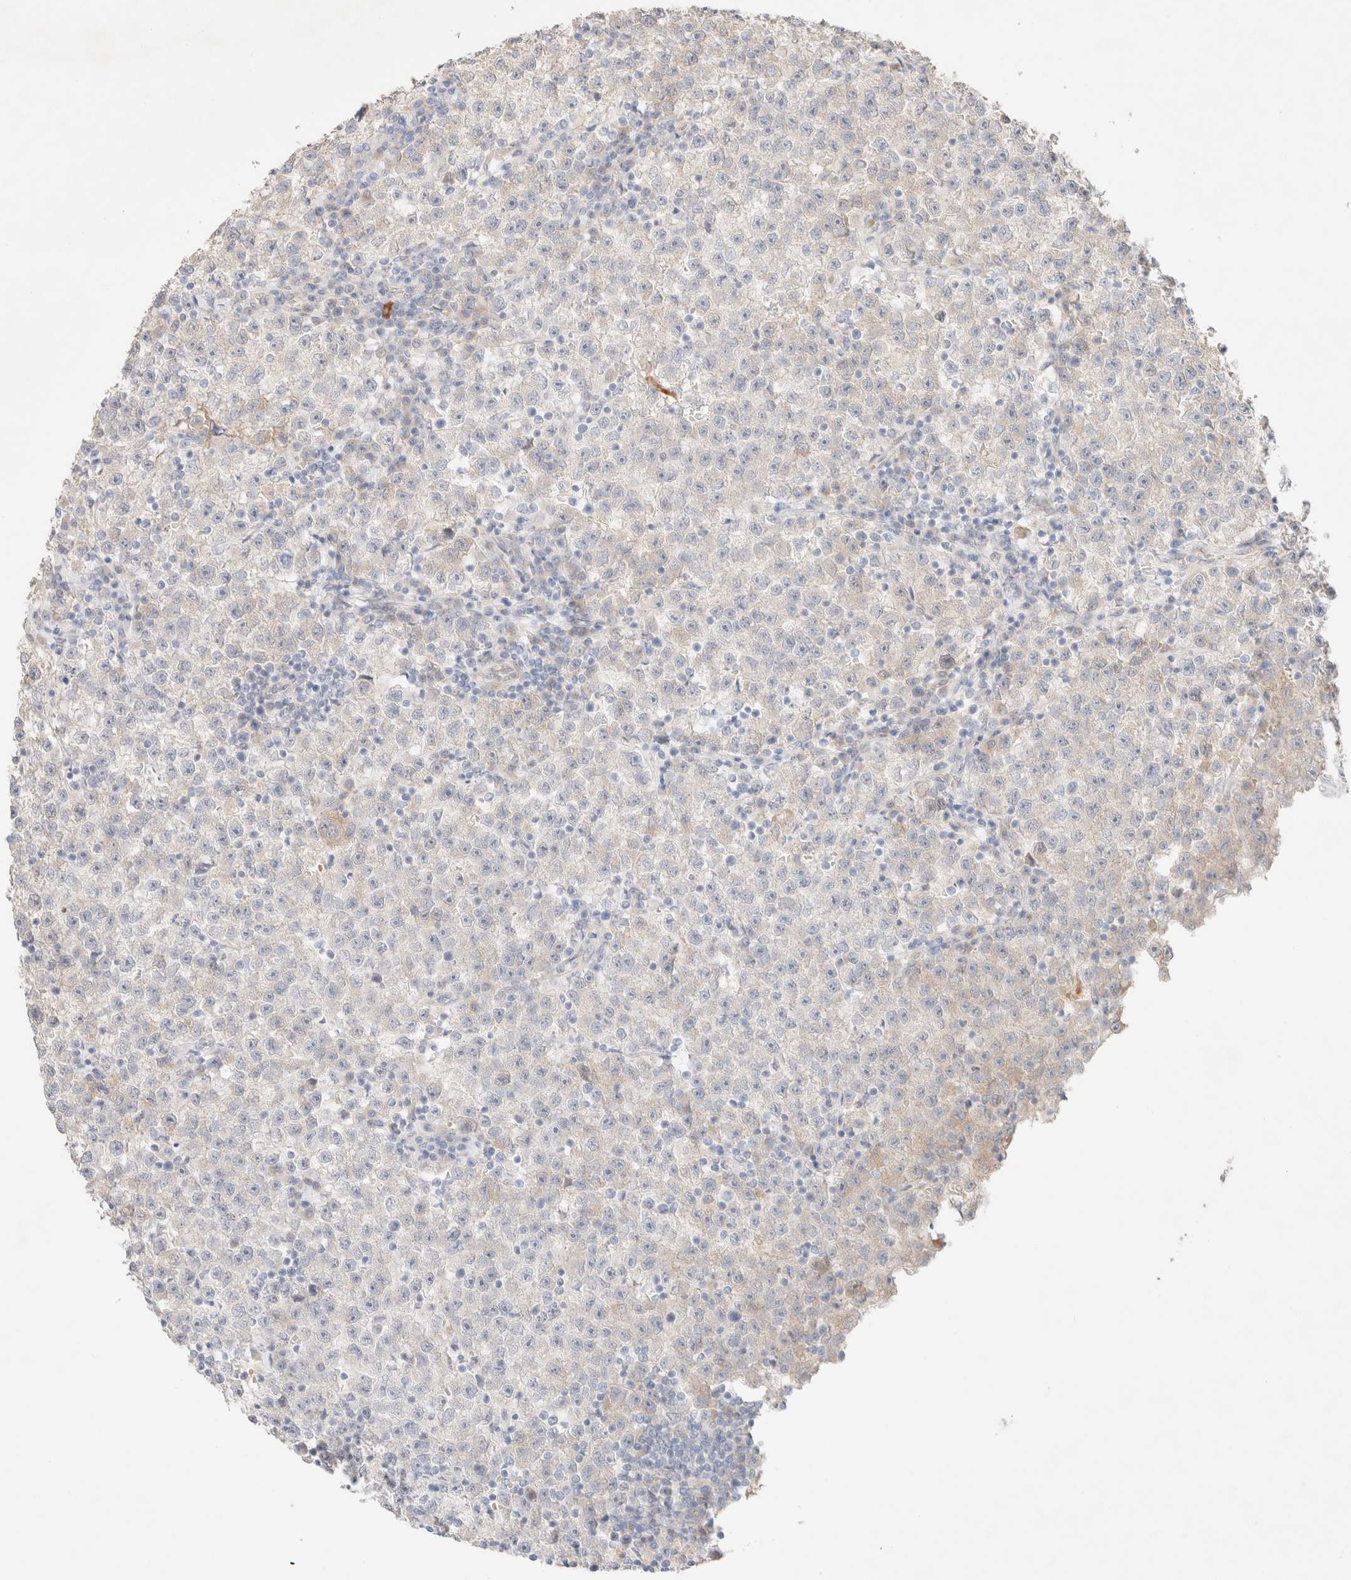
{"staining": {"intensity": "moderate", "quantity": "<25%", "location": "cytoplasmic/membranous"}, "tissue": "testis cancer", "cell_type": "Tumor cells", "image_type": "cancer", "snomed": [{"axis": "morphology", "description": "Seminoma, NOS"}, {"axis": "topography", "description": "Testis"}], "caption": "This image exhibits immunohistochemistry staining of seminoma (testis), with low moderate cytoplasmic/membranous staining in approximately <25% of tumor cells.", "gene": "CSNK1E", "patient": {"sex": "male", "age": 22}}